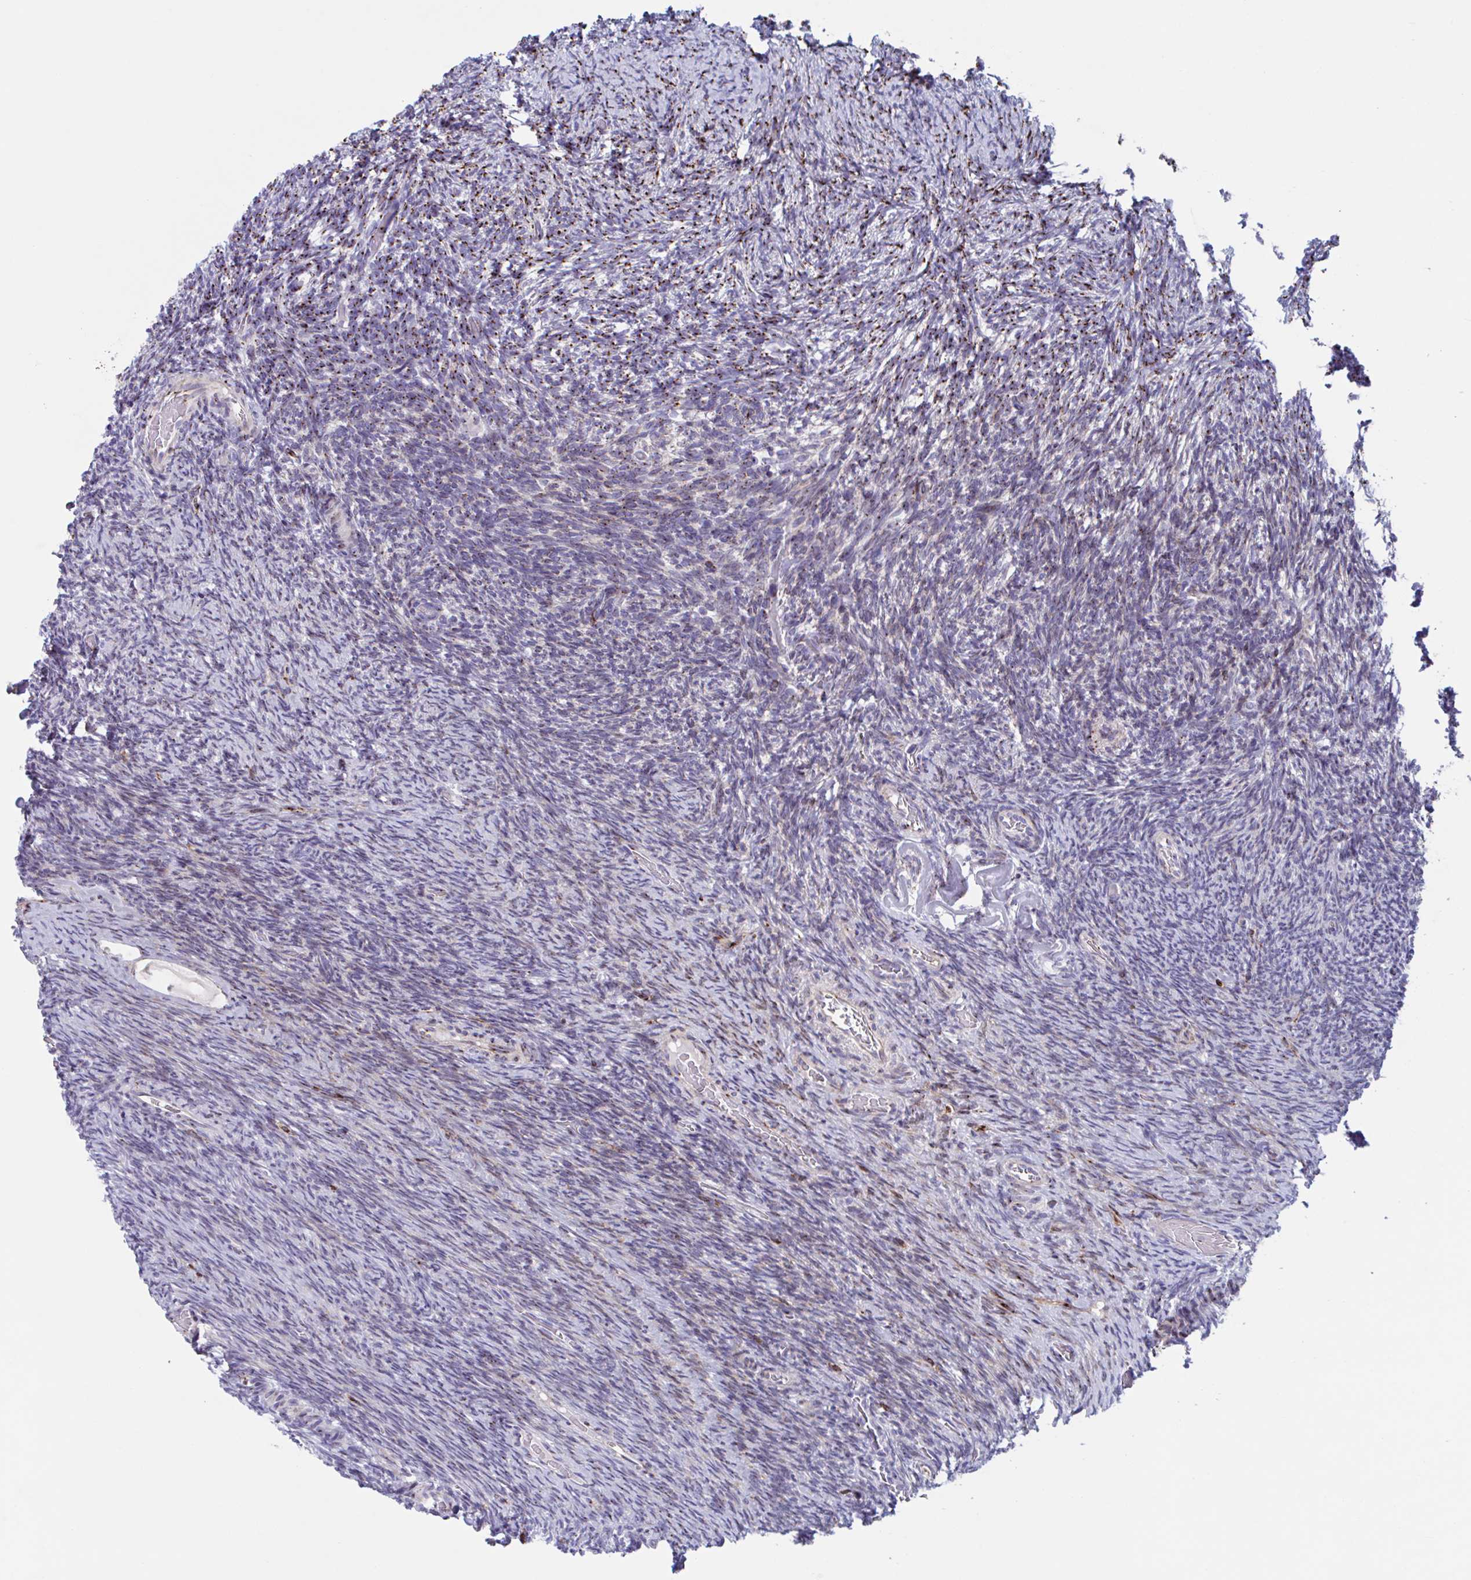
{"staining": {"intensity": "moderate", "quantity": "25%-75%", "location": "cytoplasmic/membranous"}, "tissue": "ovary", "cell_type": "Ovarian stroma cells", "image_type": "normal", "snomed": [{"axis": "morphology", "description": "Normal tissue, NOS"}, {"axis": "topography", "description": "Ovary"}], "caption": "This is an image of immunohistochemistry staining of benign ovary, which shows moderate expression in the cytoplasmic/membranous of ovarian stroma cells.", "gene": "RFK", "patient": {"sex": "female", "age": 34}}